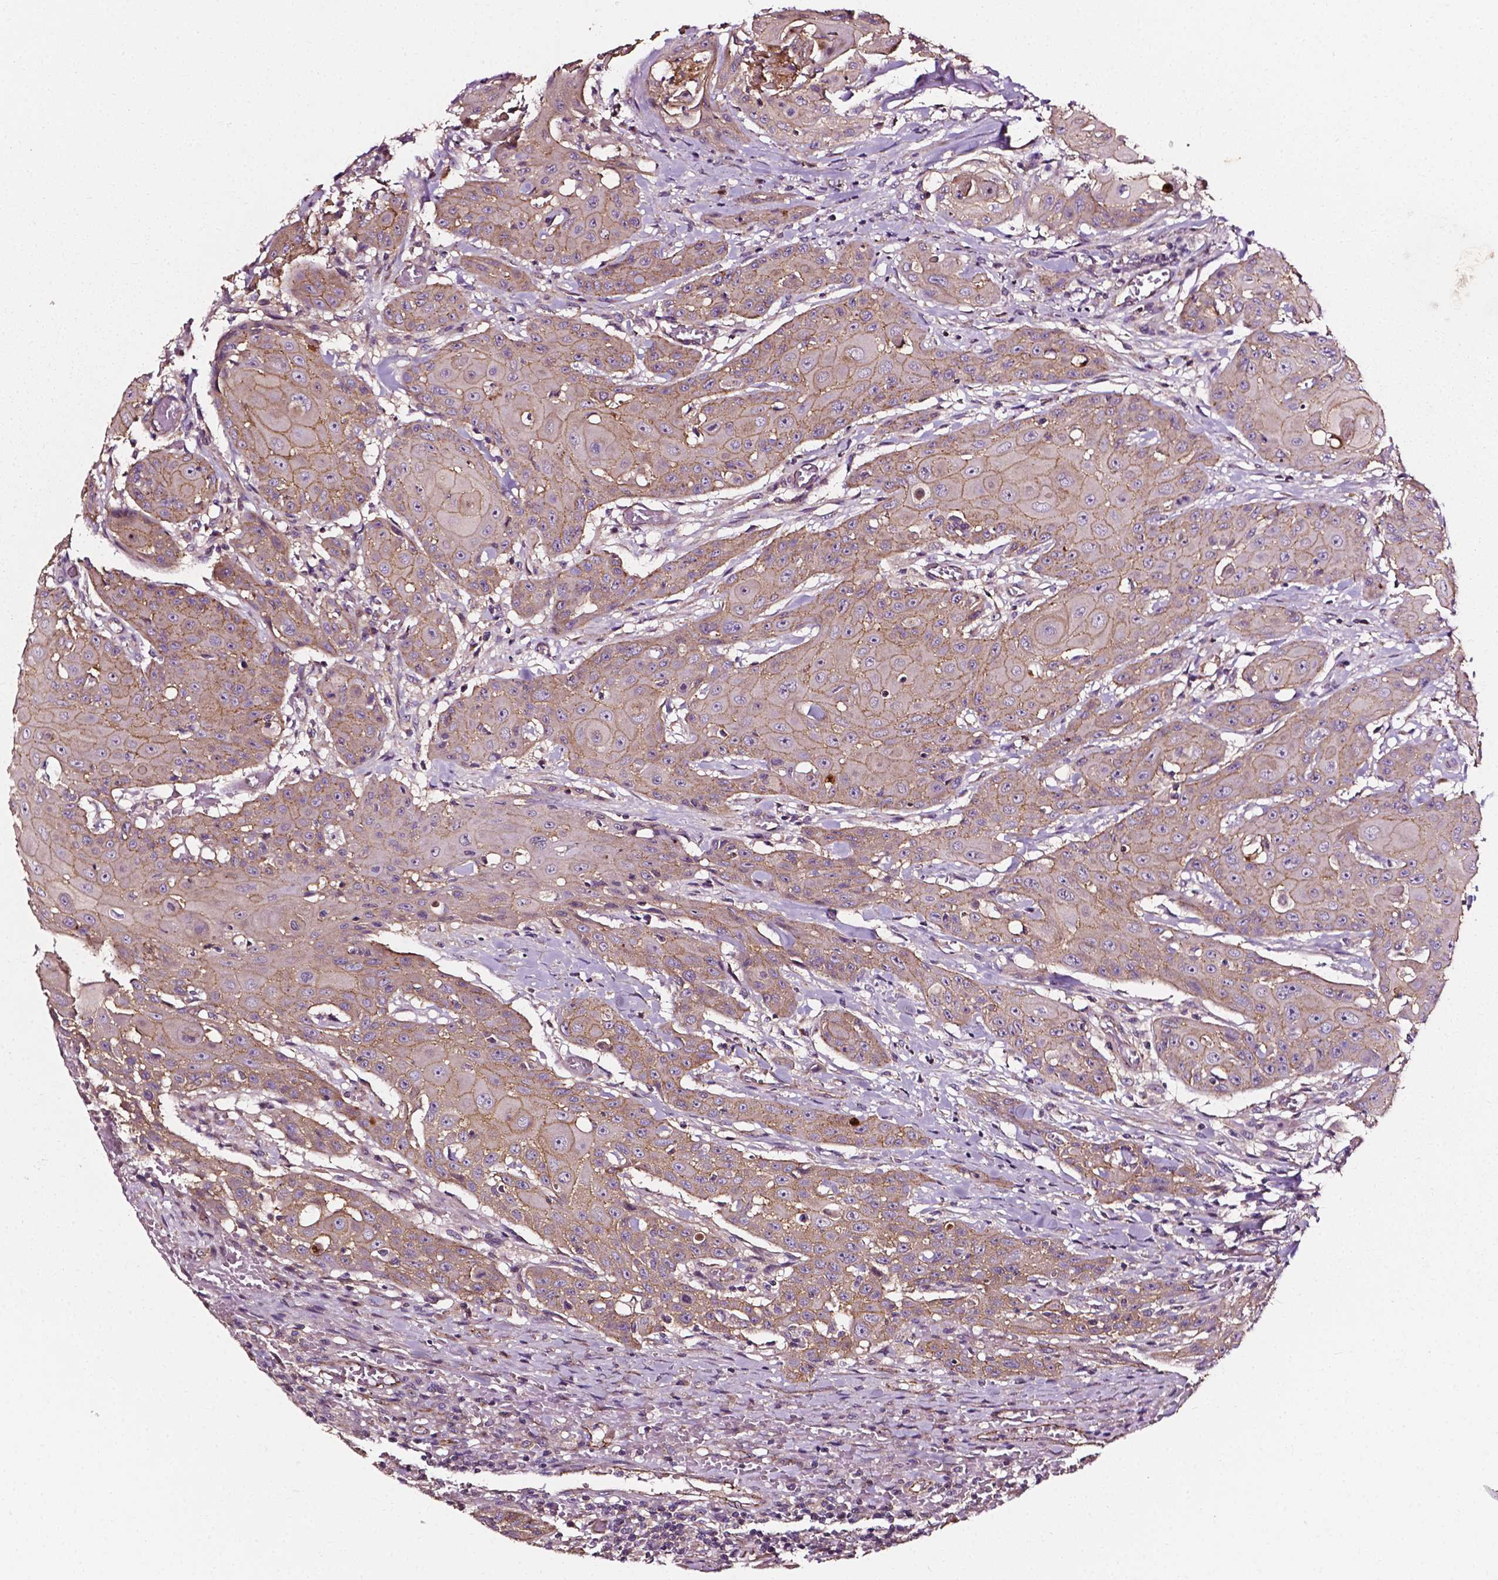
{"staining": {"intensity": "moderate", "quantity": "25%-75%", "location": "cytoplasmic/membranous"}, "tissue": "head and neck cancer", "cell_type": "Tumor cells", "image_type": "cancer", "snomed": [{"axis": "morphology", "description": "Normal tissue, NOS"}, {"axis": "morphology", "description": "Squamous cell carcinoma, NOS"}, {"axis": "topography", "description": "Oral tissue"}, {"axis": "topography", "description": "Head-Neck"}], "caption": "Tumor cells exhibit moderate cytoplasmic/membranous positivity in about 25%-75% of cells in head and neck cancer (squamous cell carcinoma). The protein is shown in brown color, while the nuclei are stained blue.", "gene": "ATG16L1", "patient": {"sex": "female", "age": 55}}